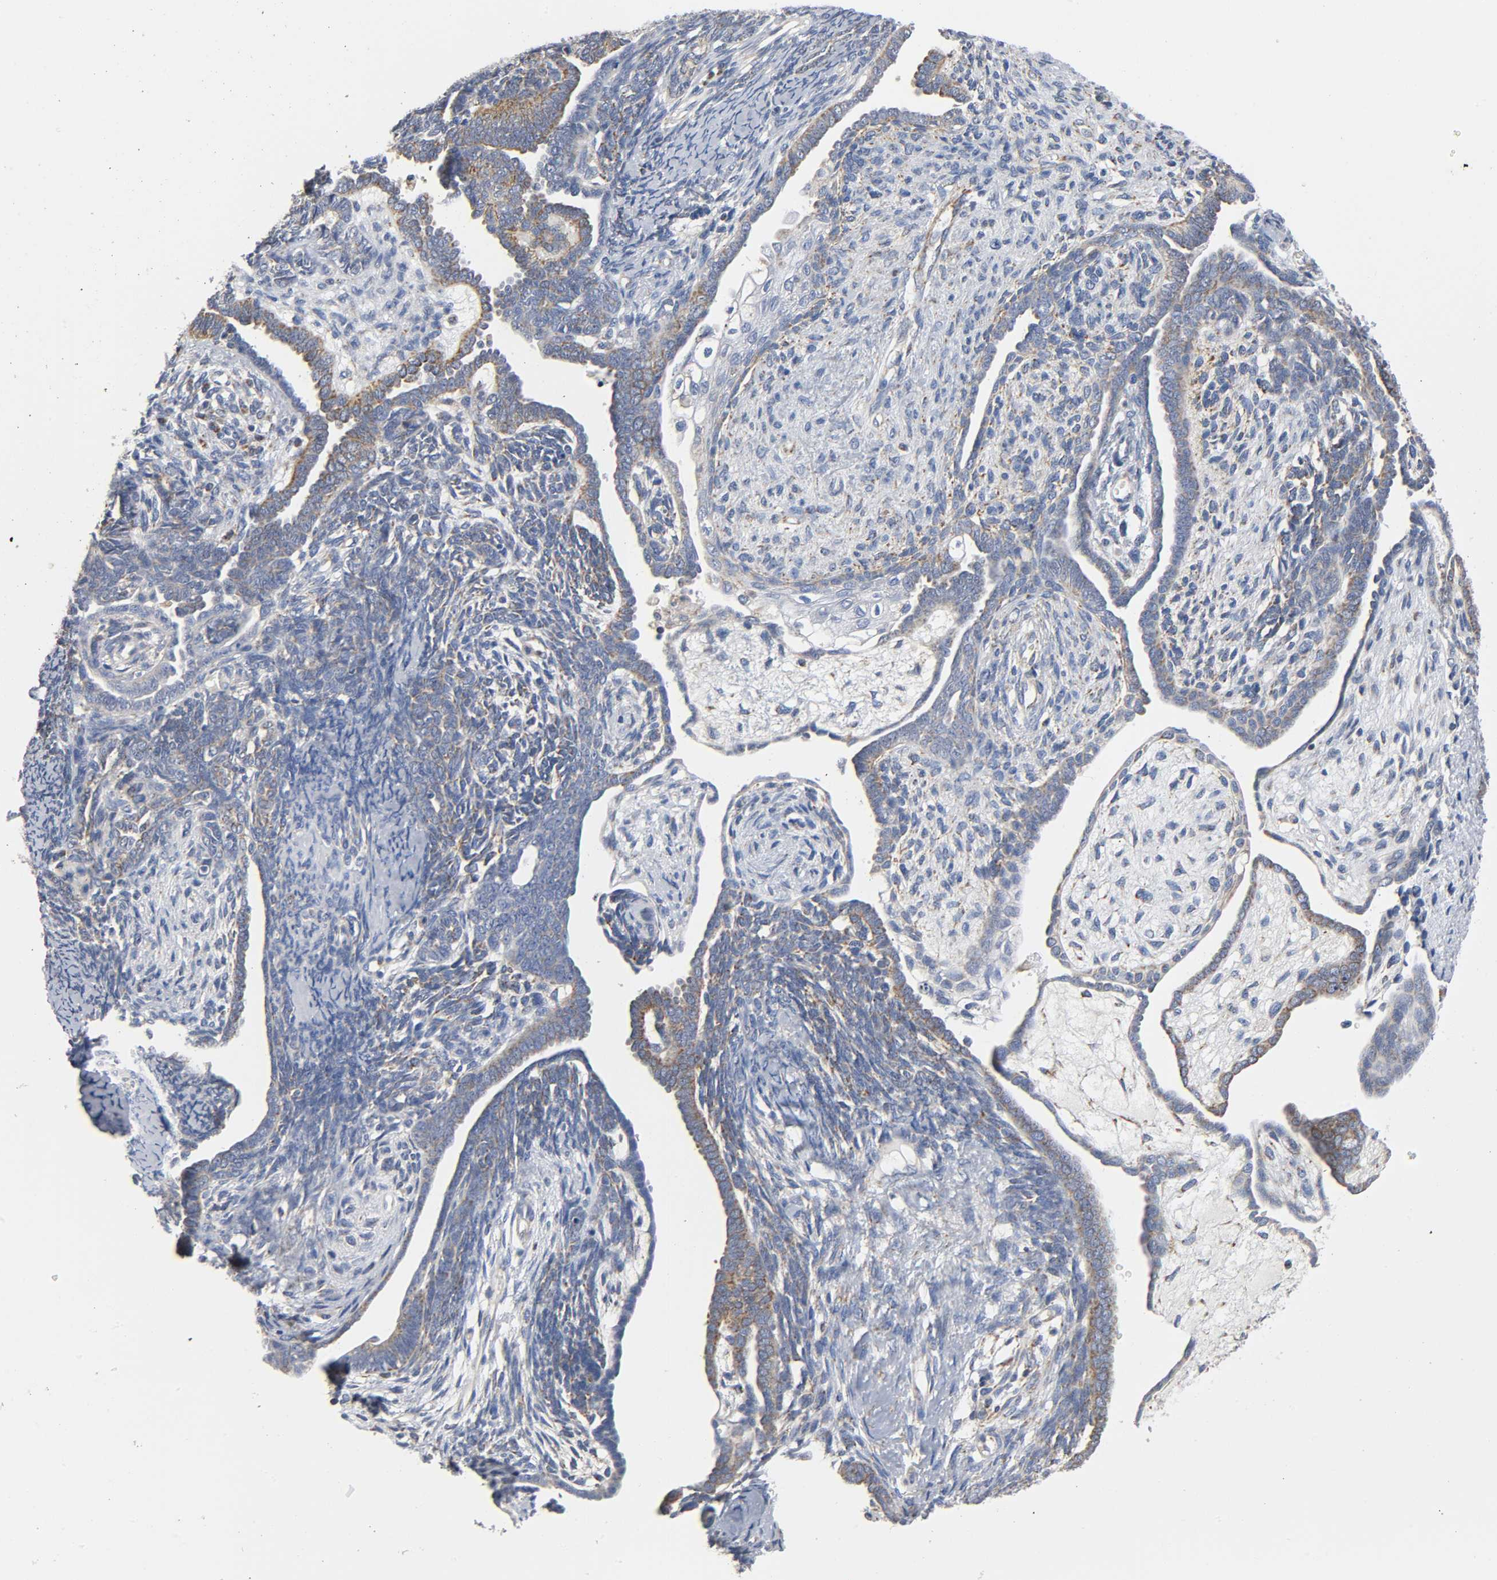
{"staining": {"intensity": "weak", "quantity": "25%-75%", "location": "cytoplasmic/membranous"}, "tissue": "endometrial cancer", "cell_type": "Tumor cells", "image_type": "cancer", "snomed": [{"axis": "morphology", "description": "Neoplasm, malignant, NOS"}, {"axis": "topography", "description": "Endometrium"}], "caption": "Weak cytoplasmic/membranous positivity for a protein is seen in about 25%-75% of tumor cells of endometrial cancer (malignant neoplasm) using IHC.", "gene": "BAK1", "patient": {"sex": "female", "age": 74}}